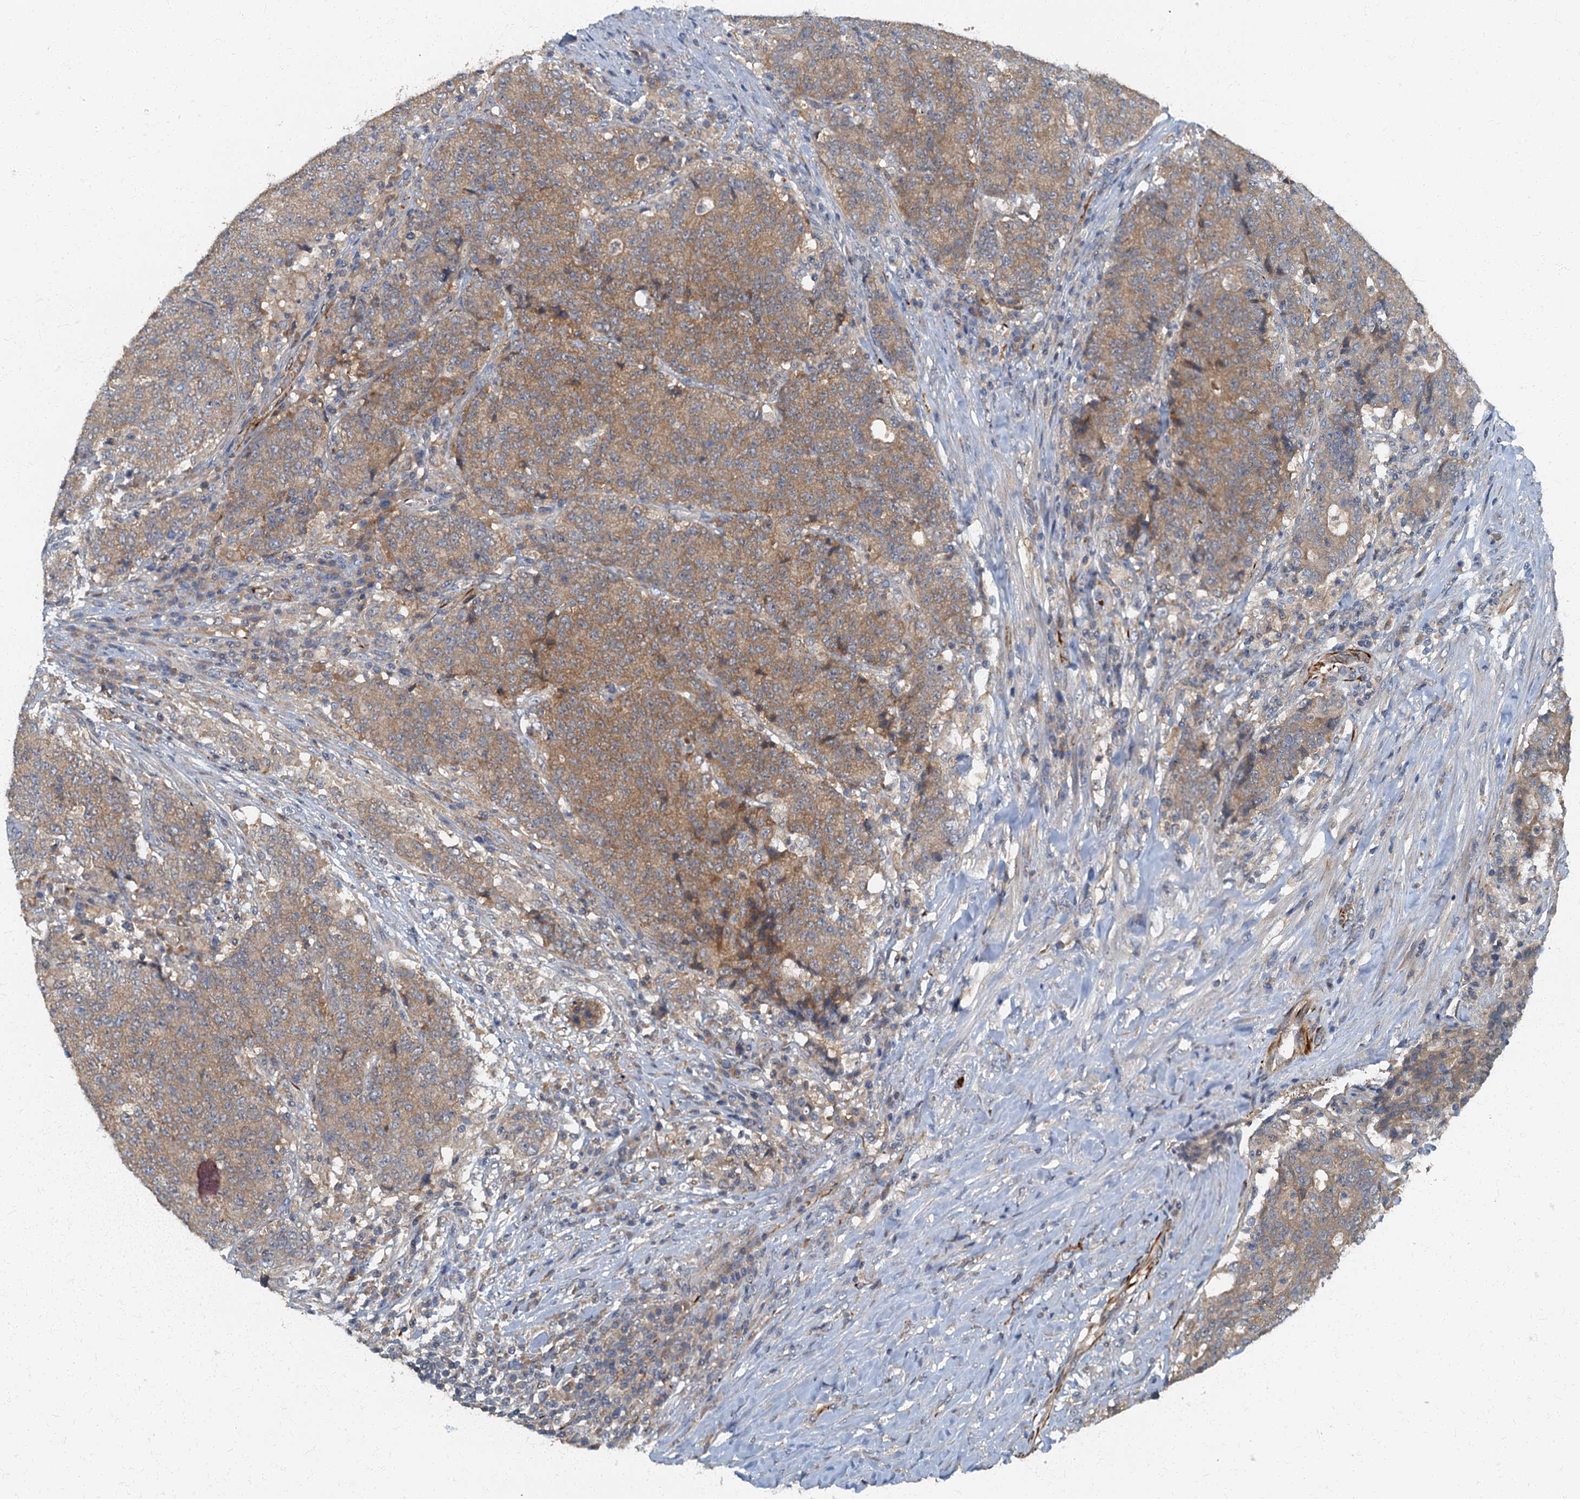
{"staining": {"intensity": "moderate", "quantity": "25%-75%", "location": "cytoplasmic/membranous"}, "tissue": "colorectal cancer", "cell_type": "Tumor cells", "image_type": "cancer", "snomed": [{"axis": "morphology", "description": "Adenocarcinoma, NOS"}, {"axis": "topography", "description": "Colon"}], "caption": "Brown immunohistochemical staining in colorectal cancer (adenocarcinoma) exhibits moderate cytoplasmic/membranous expression in approximately 25%-75% of tumor cells. The staining is performed using DAB brown chromogen to label protein expression. The nuclei are counter-stained blue using hematoxylin.", "gene": "ARL11", "patient": {"sex": "female", "age": 75}}